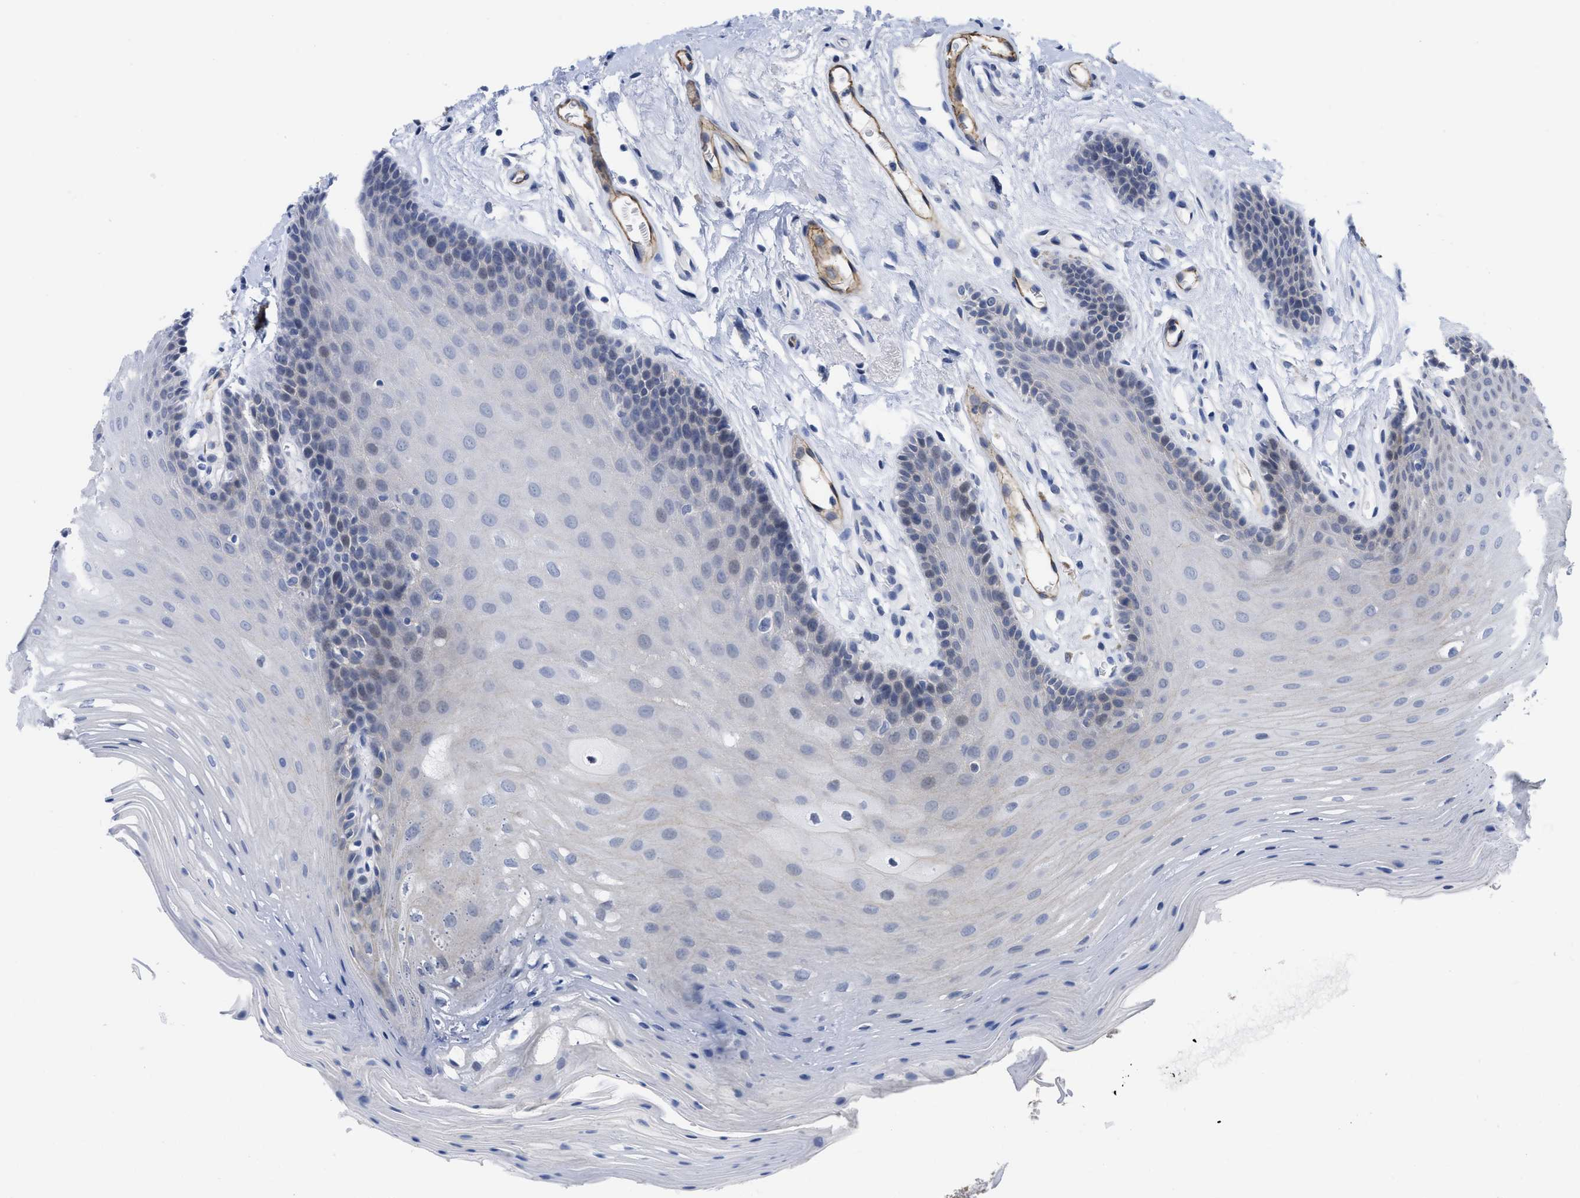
{"staining": {"intensity": "negative", "quantity": "none", "location": "none"}, "tissue": "oral mucosa", "cell_type": "Squamous epithelial cells", "image_type": "normal", "snomed": [{"axis": "morphology", "description": "Normal tissue, NOS"}, {"axis": "morphology", "description": "Squamous cell carcinoma, NOS"}, {"axis": "topography", "description": "Oral tissue"}, {"axis": "topography", "description": "Head-Neck"}], "caption": "DAB (3,3'-diaminobenzidine) immunohistochemical staining of normal human oral mucosa shows no significant staining in squamous epithelial cells. Brightfield microscopy of immunohistochemistry (IHC) stained with DAB (brown) and hematoxylin (blue), captured at high magnification.", "gene": "ACKR1", "patient": {"sex": "male", "age": 71}}